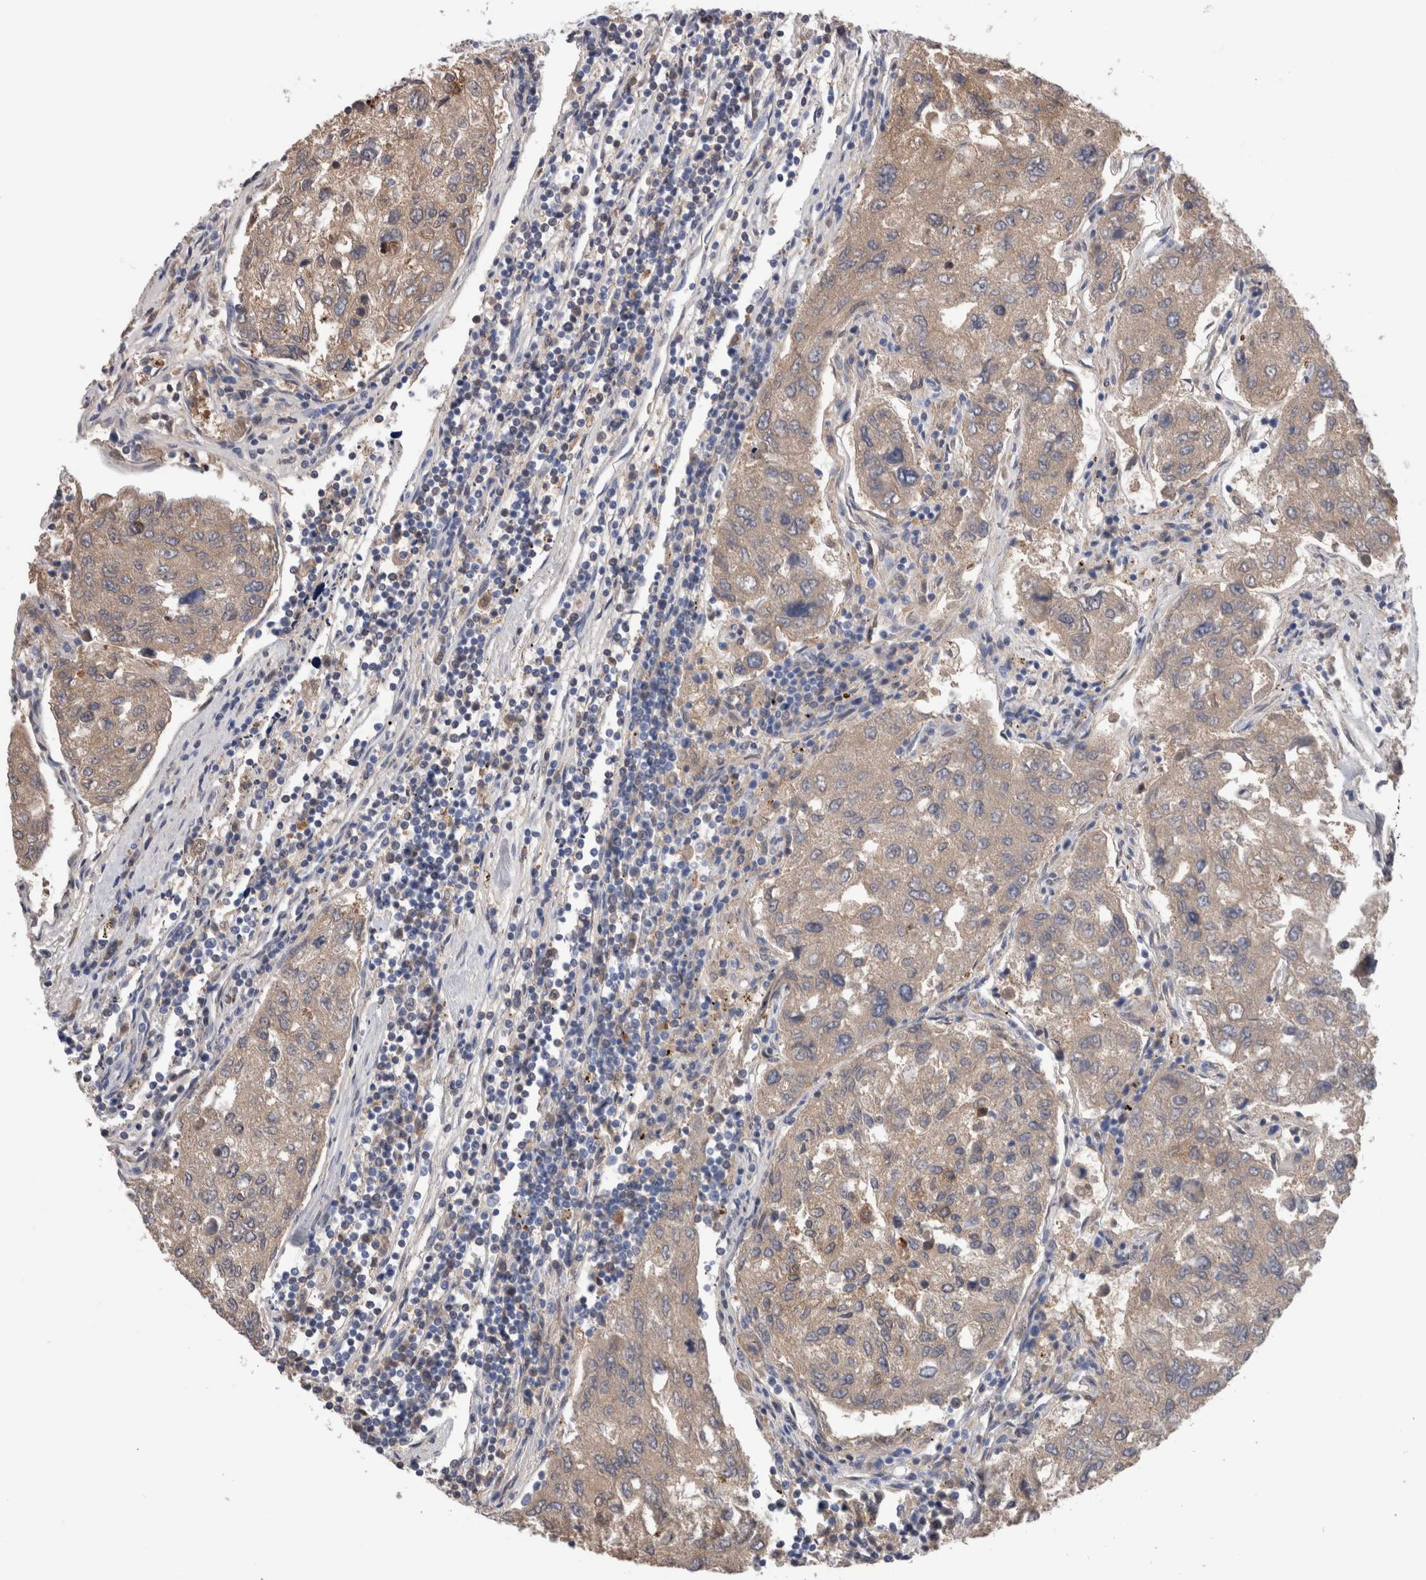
{"staining": {"intensity": "negative", "quantity": "none", "location": "none"}, "tissue": "urothelial cancer", "cell_type": "Tumor cells", "image_type": "cancer", "snomed": [{"axis": "morphology", "description": "Urothelial carcinoma, High grade"}, {"axis": "topography", "description": "Lymph node"}, {"axis": "topography", "description": "Urinary bladder"}], "caption": "IHC image of human high-grade urothelial carcinoma stained for a protein (brown), which displays no staining in tumor cells.", "gene": "CA8", "patient": {"sex": "male", "age": 51}}